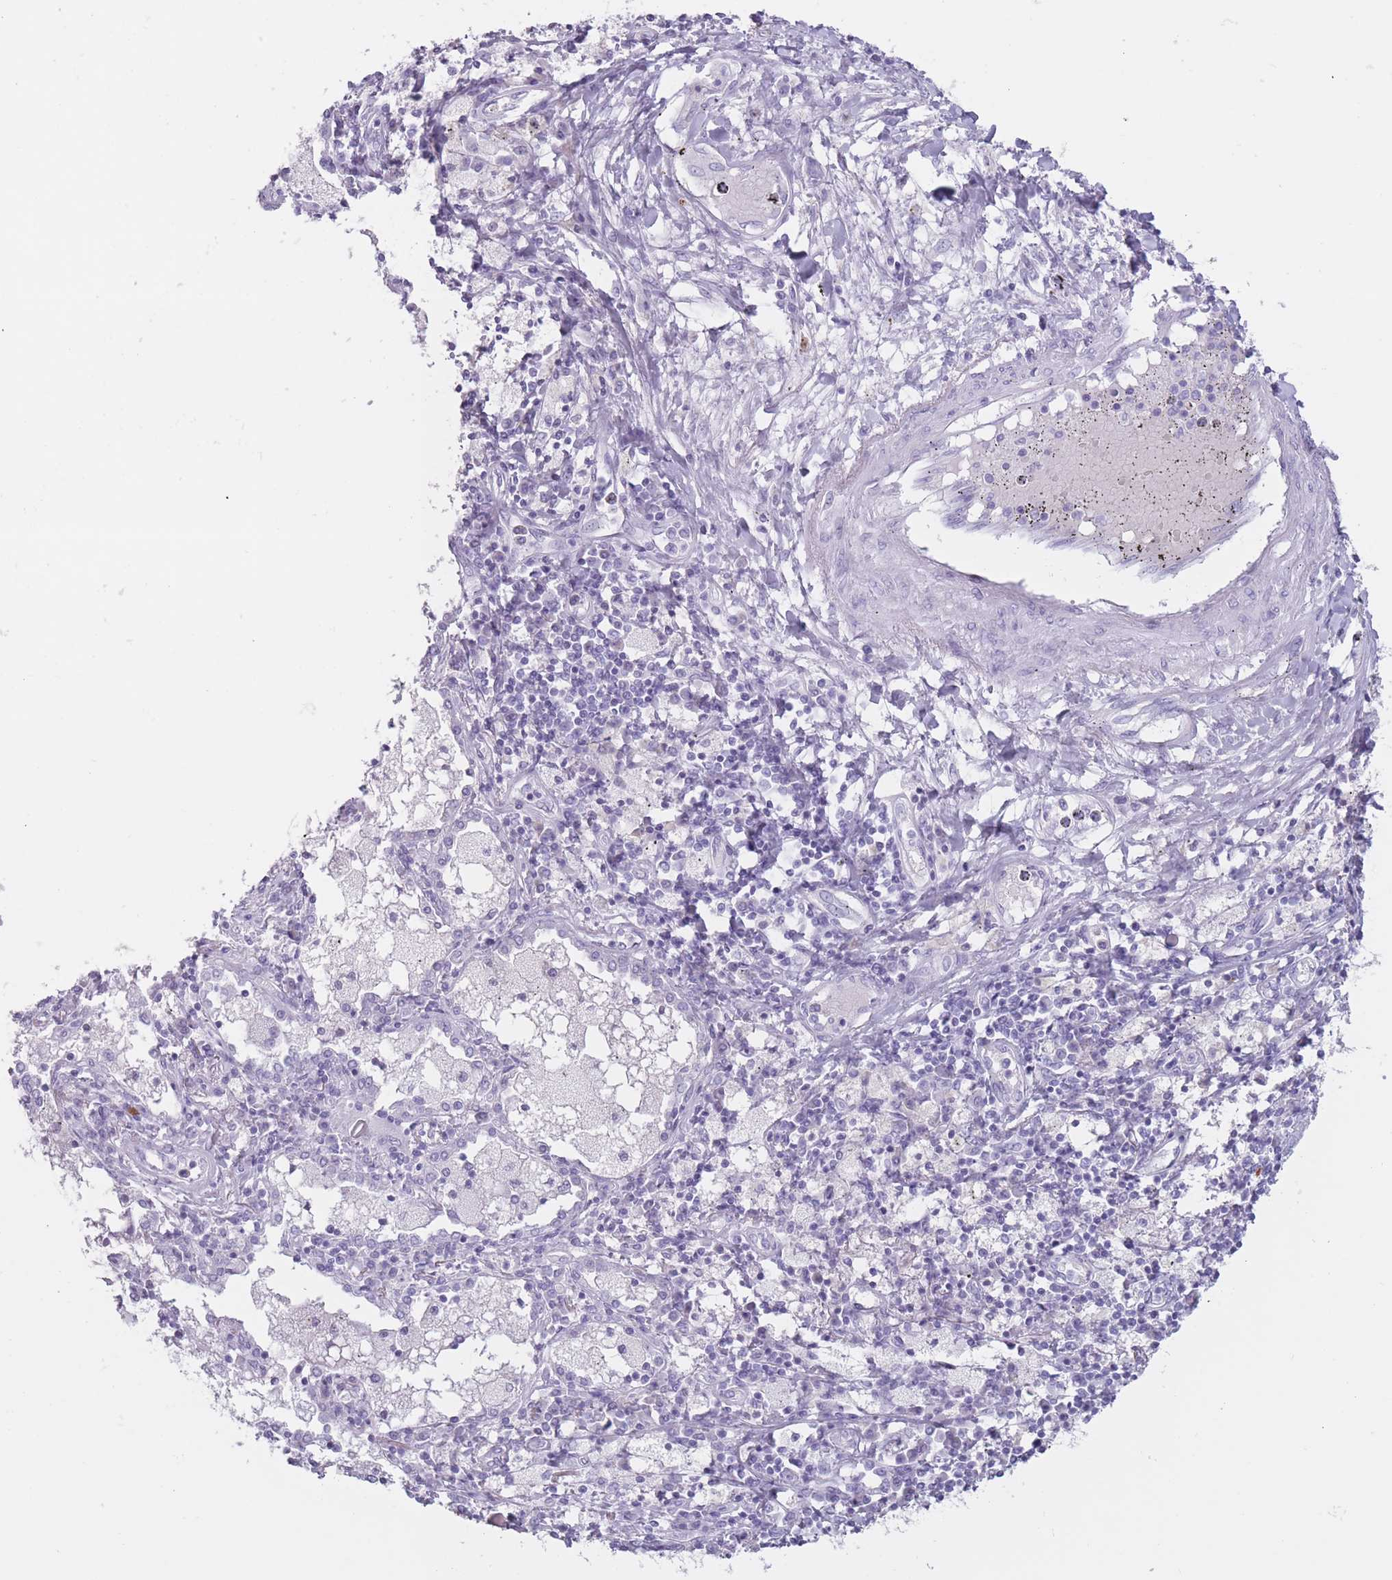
{"staining": {"intensity": "negative", "quantity": "none", "location": "none"}, "tissue": "lung cancer", "cell_type": "Tumor cells", "image_type": "cancer", "snomed": [{"axis": "morphology", "description": "Squamous cell carcinoma, NOS"}, {"axis": "topography", "description": "Lung"}], "caption": "A photomicrograph of human lung squamous cell carcinoma is negative for staining in tumor cells.", "gene": "PNMA3", "patient": {"sex": "male", "age": 65}}